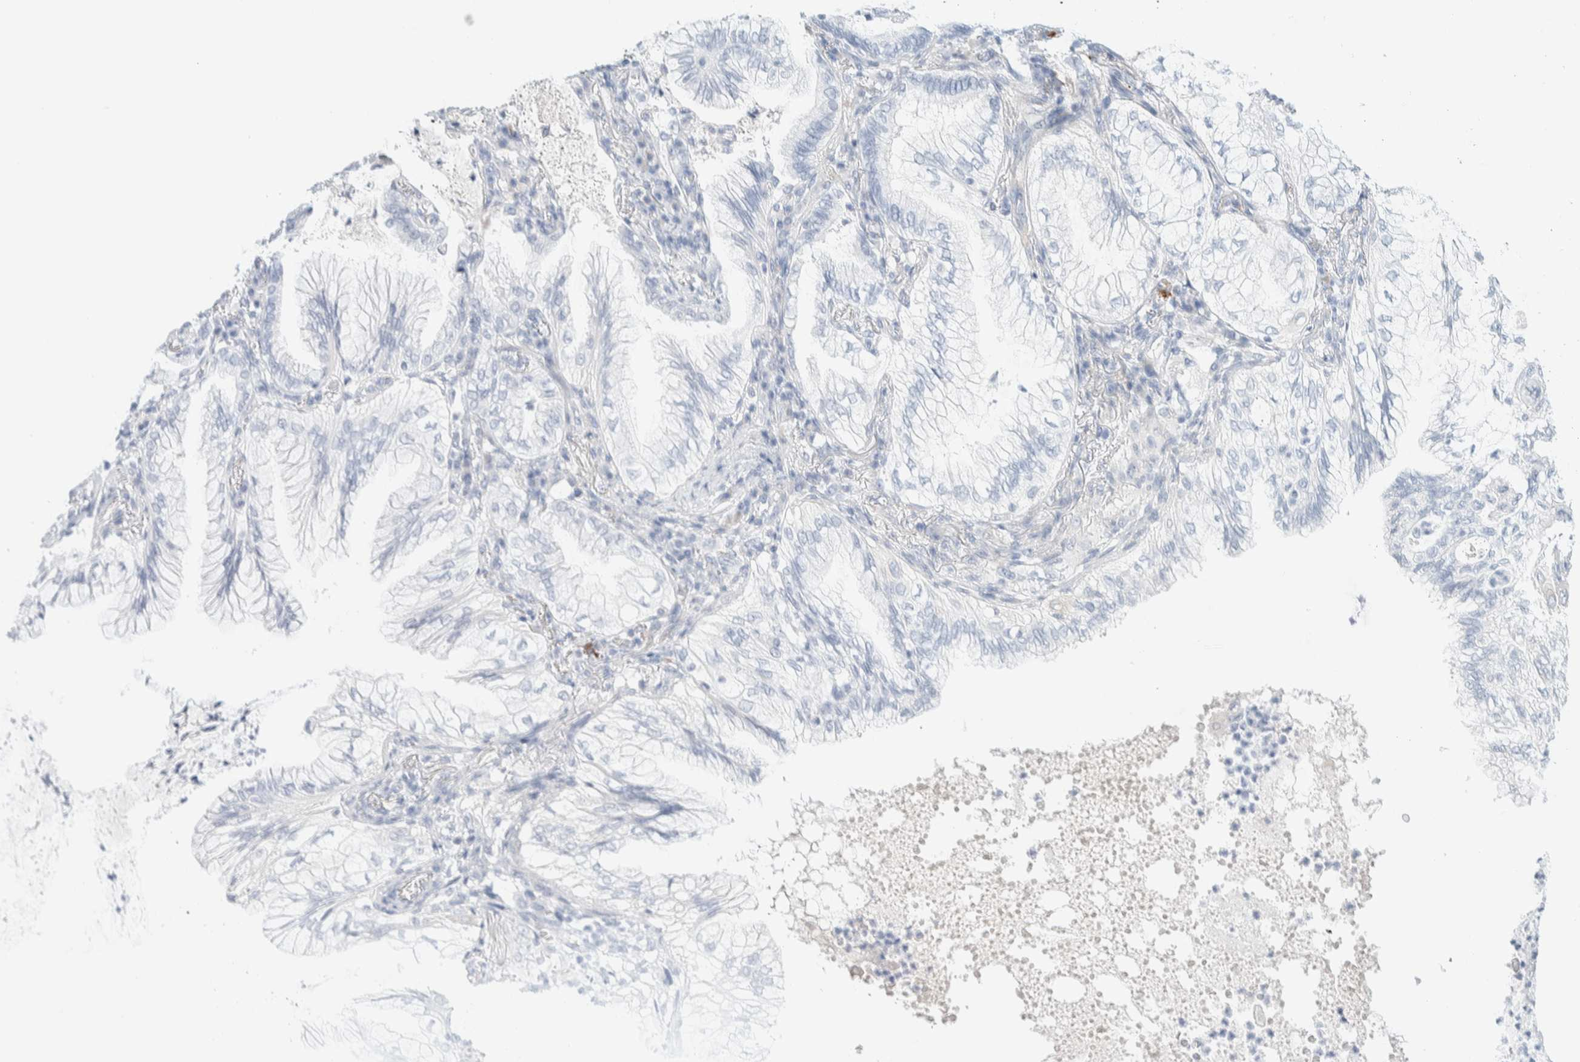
{"staining": {"intensity": "negative", "quantity": "none", "location": "none"}, "tissue": "lung cancer", "cell_type": "Tumor cells", "image_type": "cancer", "snomed": [{"axis": "morphology", "description": "Adenocarcinoma, NOS"}, {"axis": "topography", "description": "Lung"}], "caption": "The immunohistochemistry (IHC) histopathology image has no significant positivity in tumor cells of lung cancer (adenocarcinoma) tissue.", "gene": "ATCAY", "patient": {"sex": "female", "age": 70}}